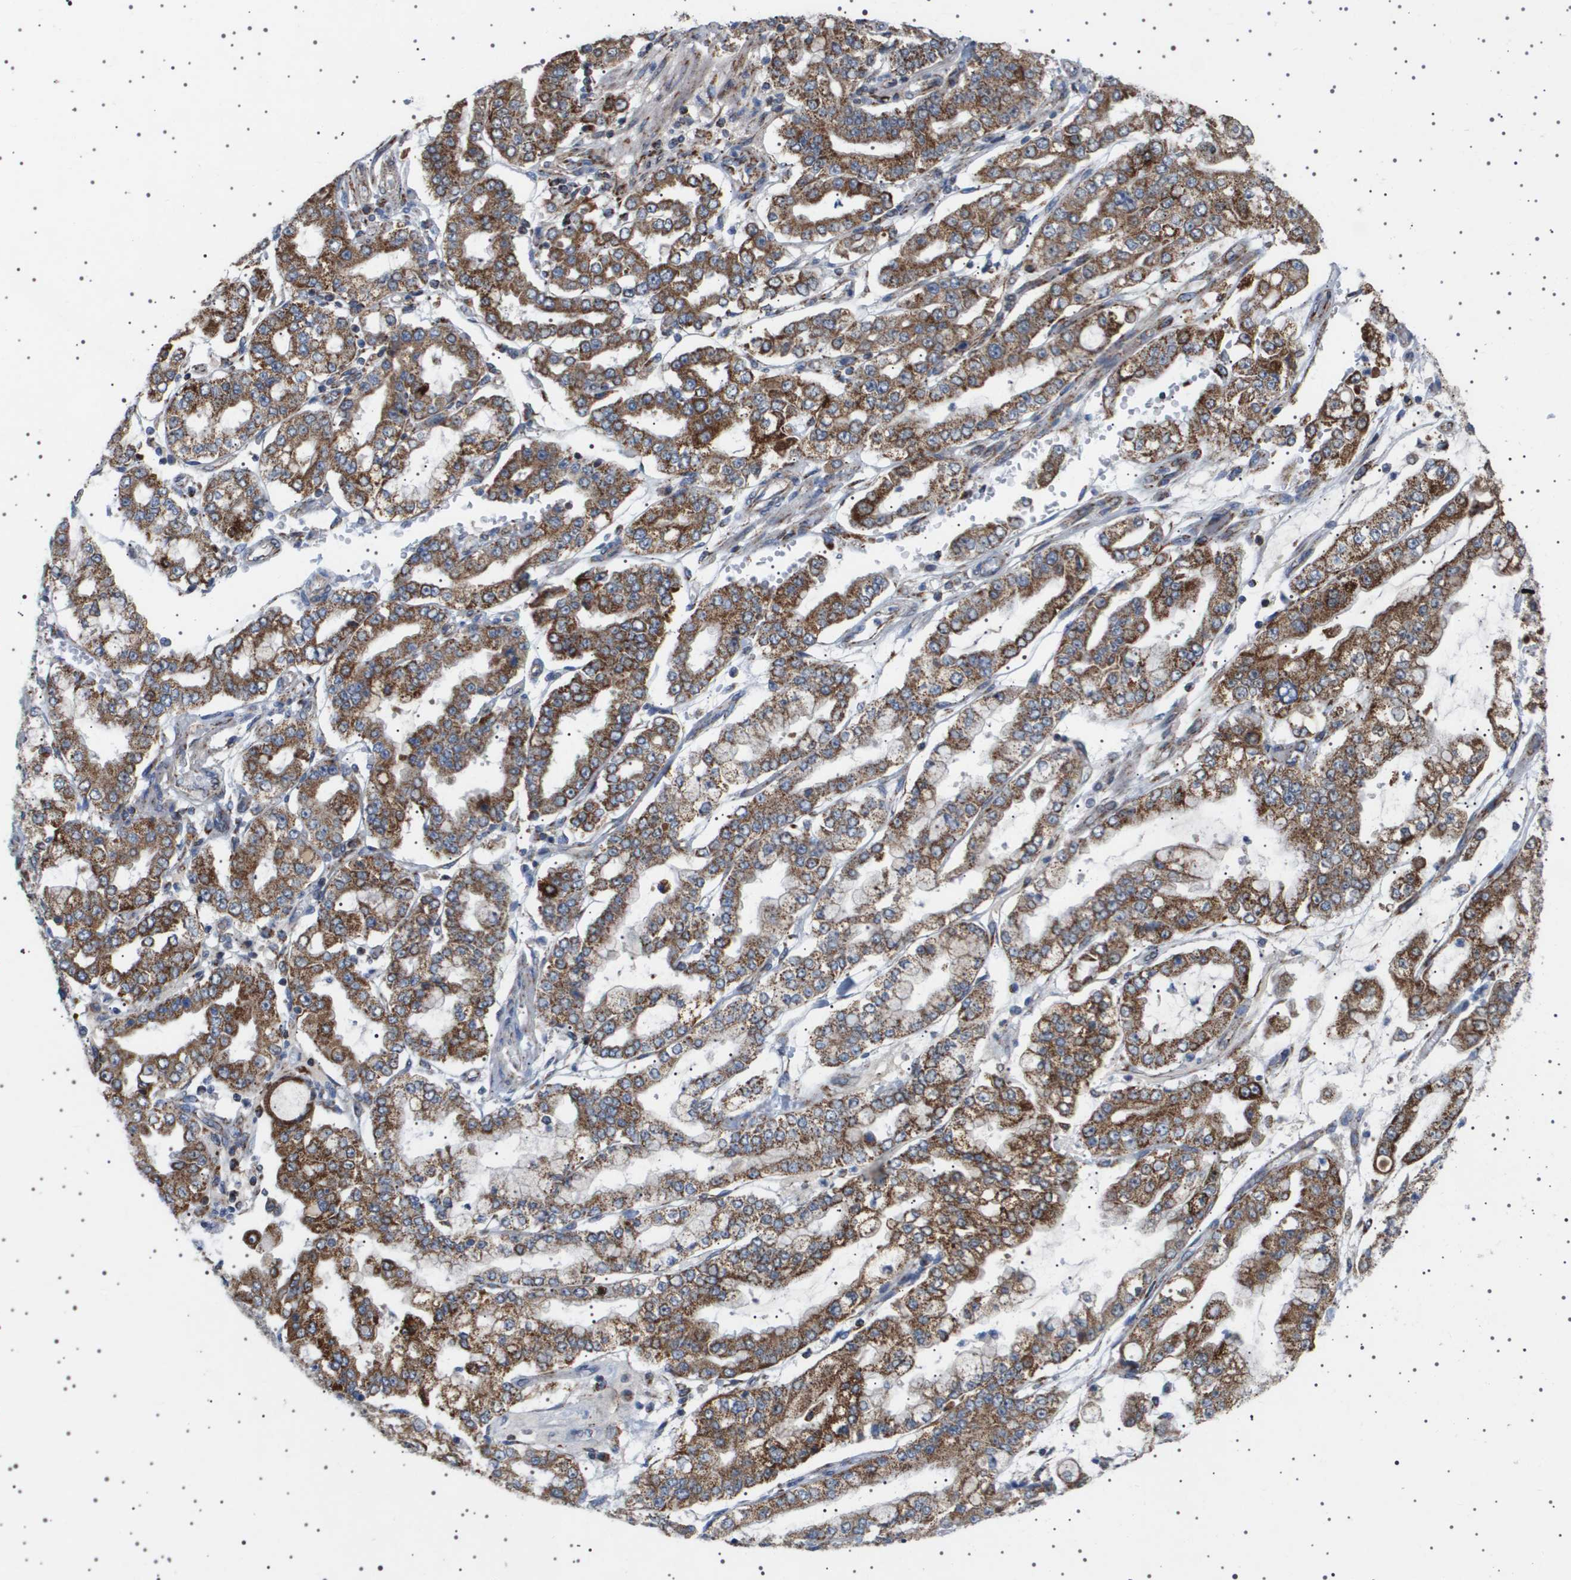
{"staining": {"intensity": "moderate", "quantity": ">75%", "location": "cytoplasmic/membranous"}, "tissue": "stomach cancer", "cell_type": "Tumor cells", "image_type": "cancer", "snomed": [{"axis": "morphology", "description": "Adenocarcinoma, NOS"}, {"axis": "topography", "description": "Stomach"}], "caption": "Stomach adenocarcinoma stained with immunohistochemistry displays moderate cytoplasmic/membranous expression in about >75% of tumor cells.", "gene": "UBXN8", "patient": {"sex": "male", "age": 76}}